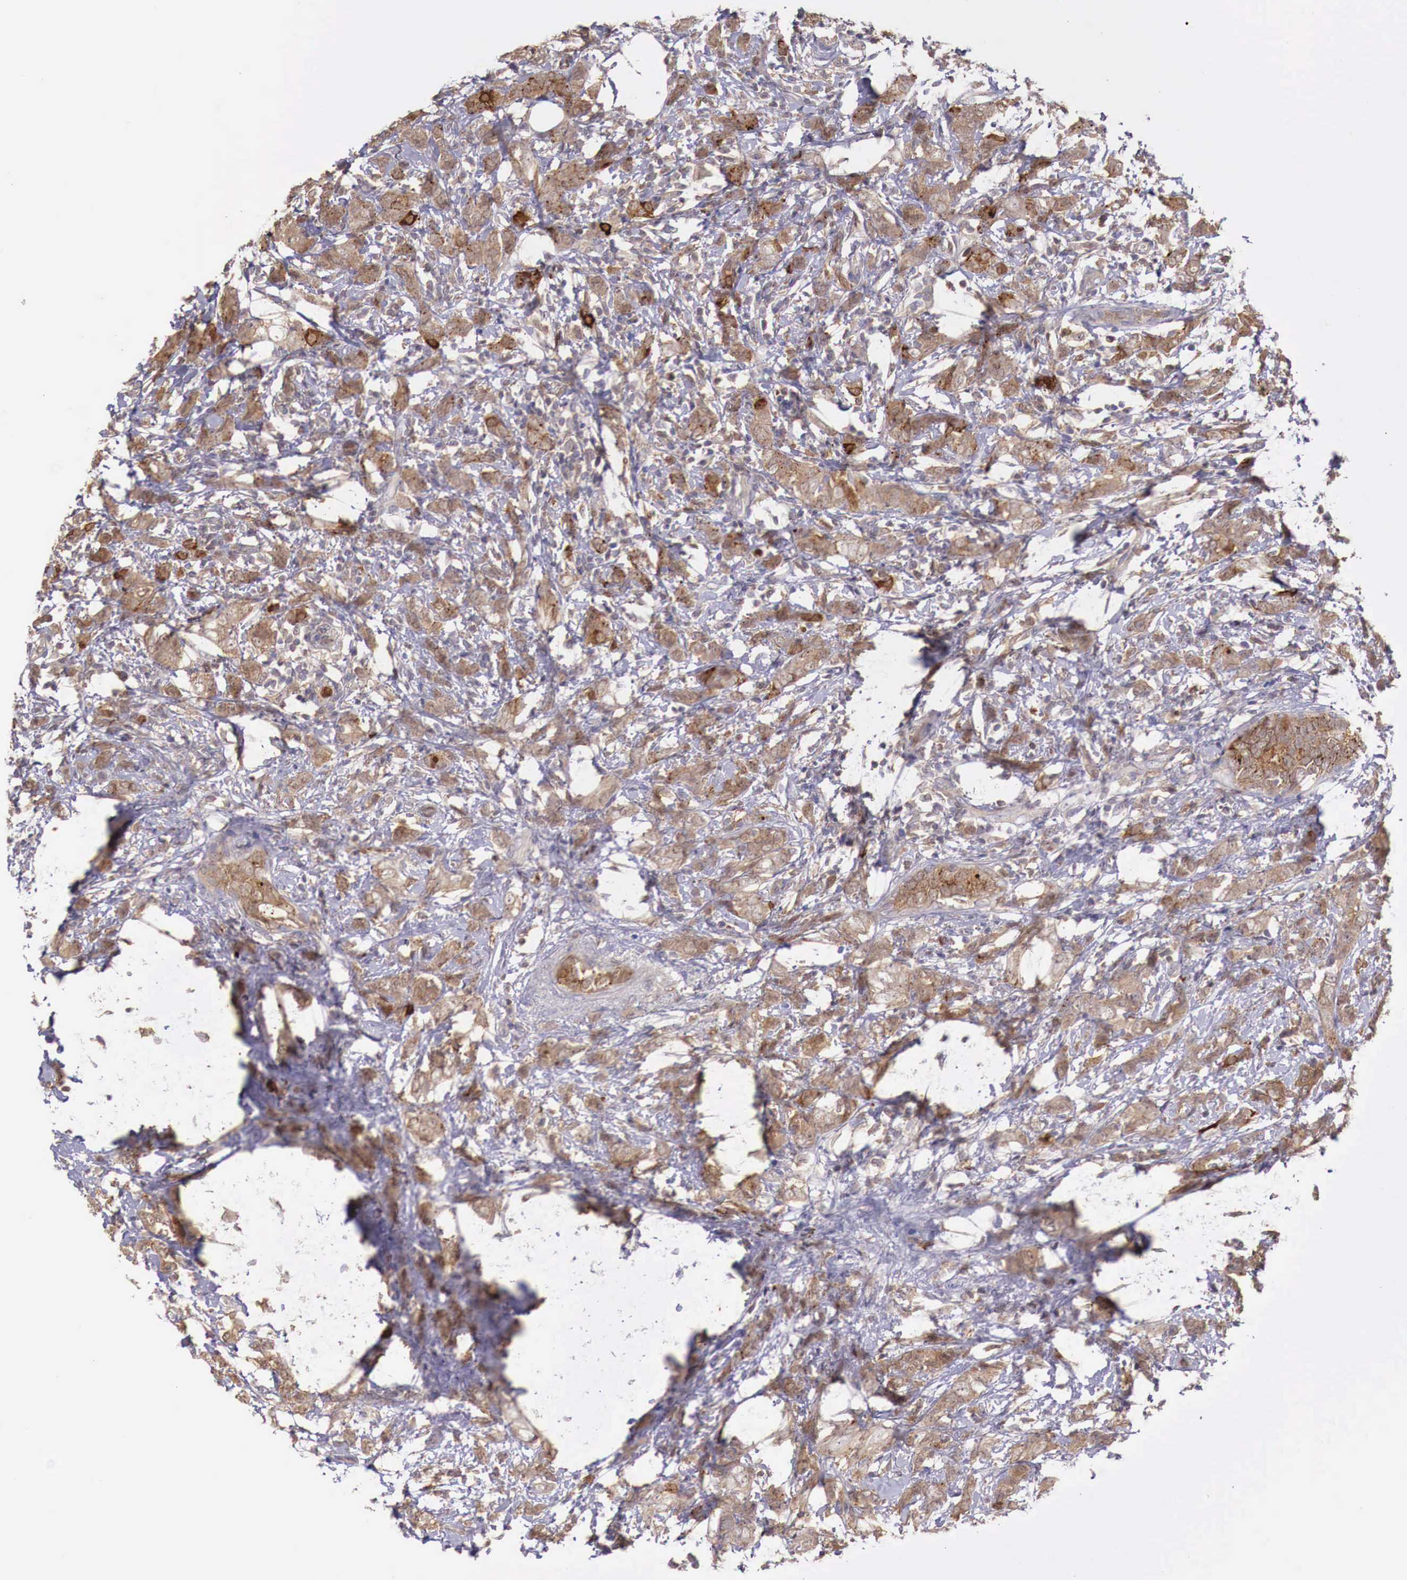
{"staining": {"intensity": "moderate", "quantity": ">75%", "location": "cytoplasmic/membranous"}, "tissue": "breast cancer", "cell_type": "Tumor cells", "image_type": "cancer", "snomed": [{"axis": "morphology", "description": "Duct carcinoma"}, {"axis": "topography", "description": "Breast"}], "caption": "There is medium levels of moderate cytoplasmic/membranous expression in tumor cells of breast cancer, as demonstrated by immunohistochemical staining (brown color).", "gene": "GAB2", "patient": {"sex": "female", "age": 53}}